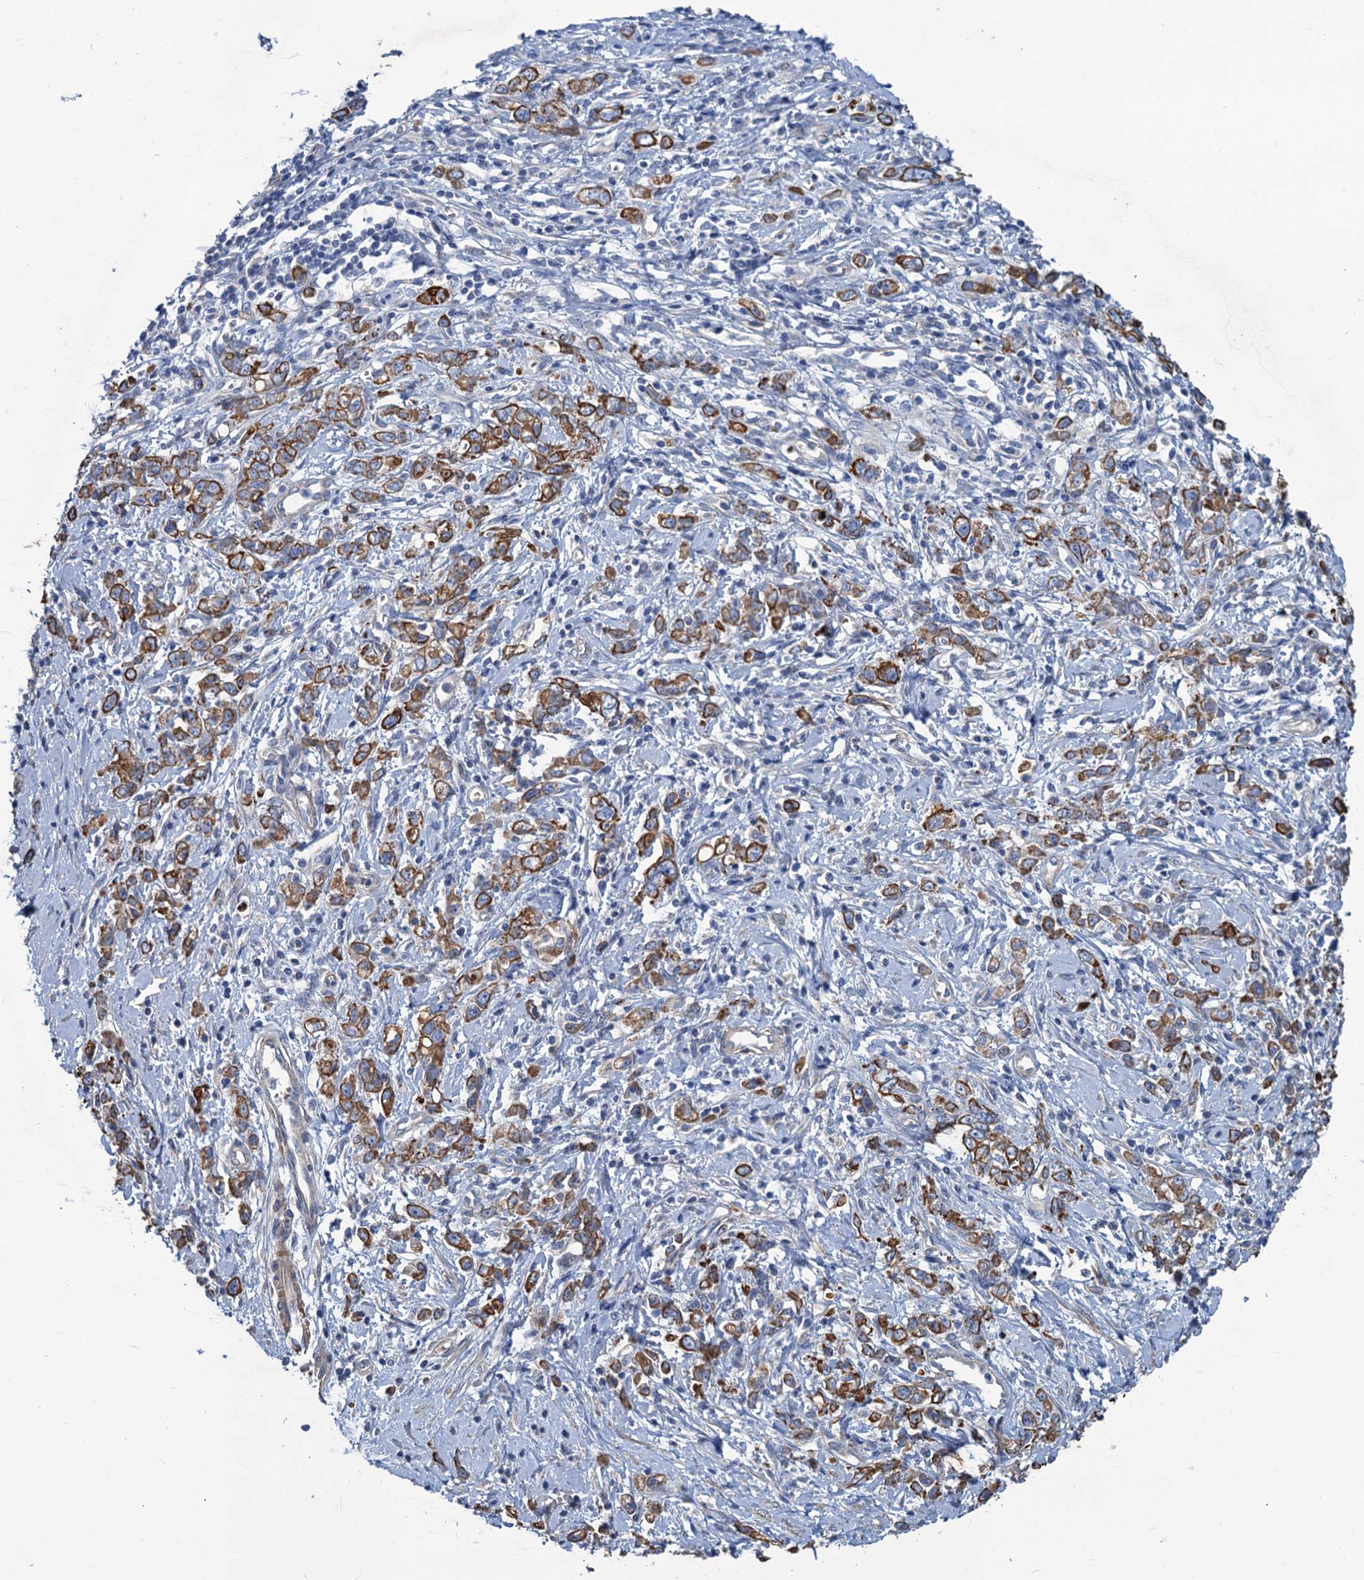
{"staining": {"intensity": "strong", "quantity": ">75%", "location": "cytoplasmic/membranous"}, "tissue": "stomach cancer", "cell_type": "Tumor cells", "image_type": "cancer", "snomed": [{"axis": "morphology", "description": "Adenocarcinoma, NOS"}, {"axis": "topography", "description": "Stomach"}], "caption": "IHC image of human stomach adenocarcinoma stained for a protein (brown), which reveals high levels of strong cytoplasmic/membranous staining in about >75% of tumor cells.", "gene": "SMCO3", "patient": {"sex": "female", "age": 76}}